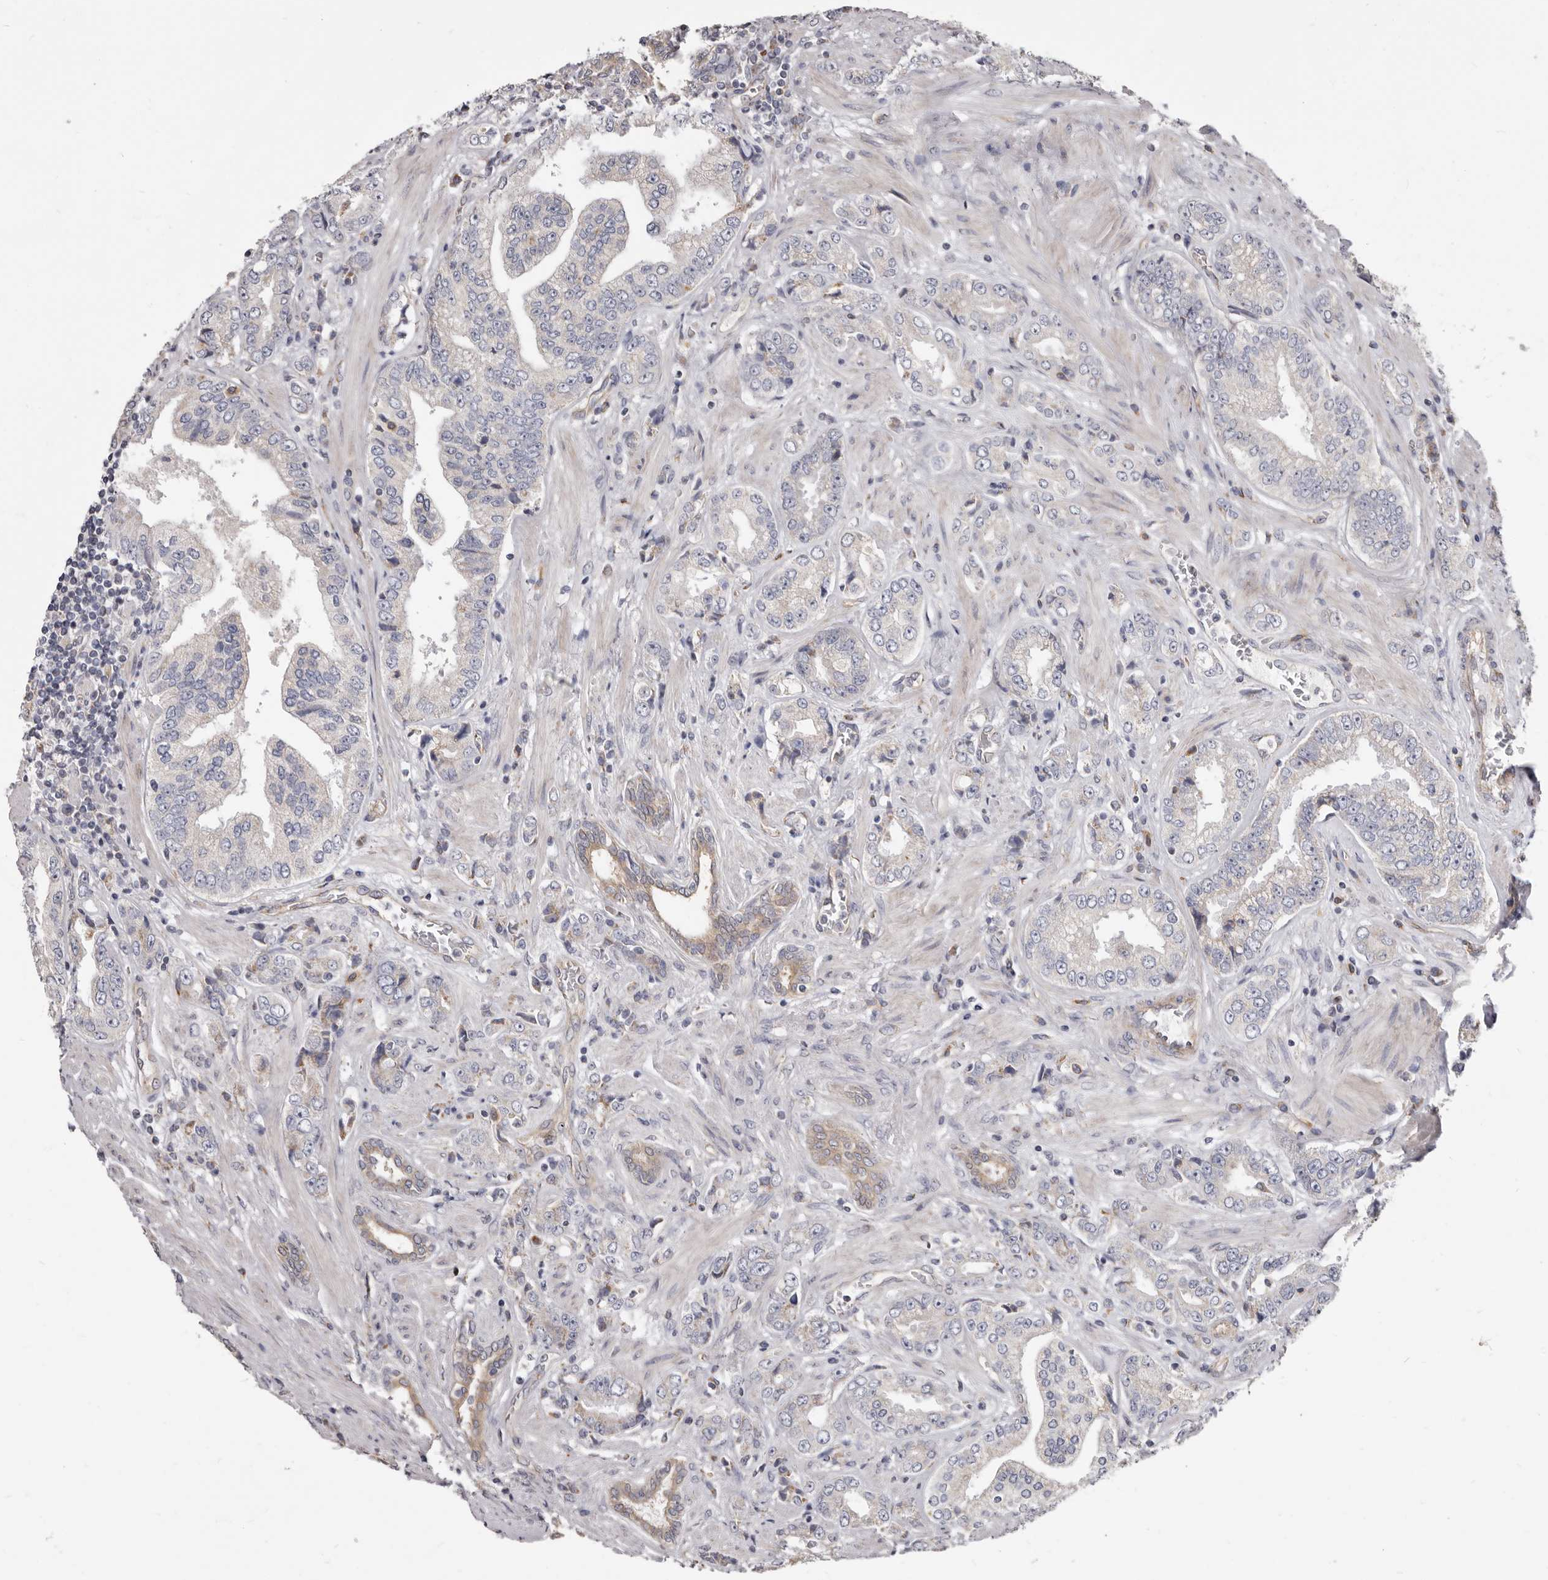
{"staining": {"intensity": "moderate", "quantity": "<25%", "location": "cytoplasmic/membranous"}, "tissue": "prostate cancer", "cell_type": "Tumor cells", "image_type": "cancer", "snomed": [{"axis": "morphology", "description": "Adenocarcinoma, High grade"}, {"axis": "topography", "description": "Prostate"}], "caption": "Moderate cytoplasmic/membranous positivity for a protein is appreciated in about <25% of tumor cells of prostate adenocarcinoma (high-grade) using immunohistochemistry (IHC).", "gene": "FMO2", "patient": {"sex": "male", "age": 61}}